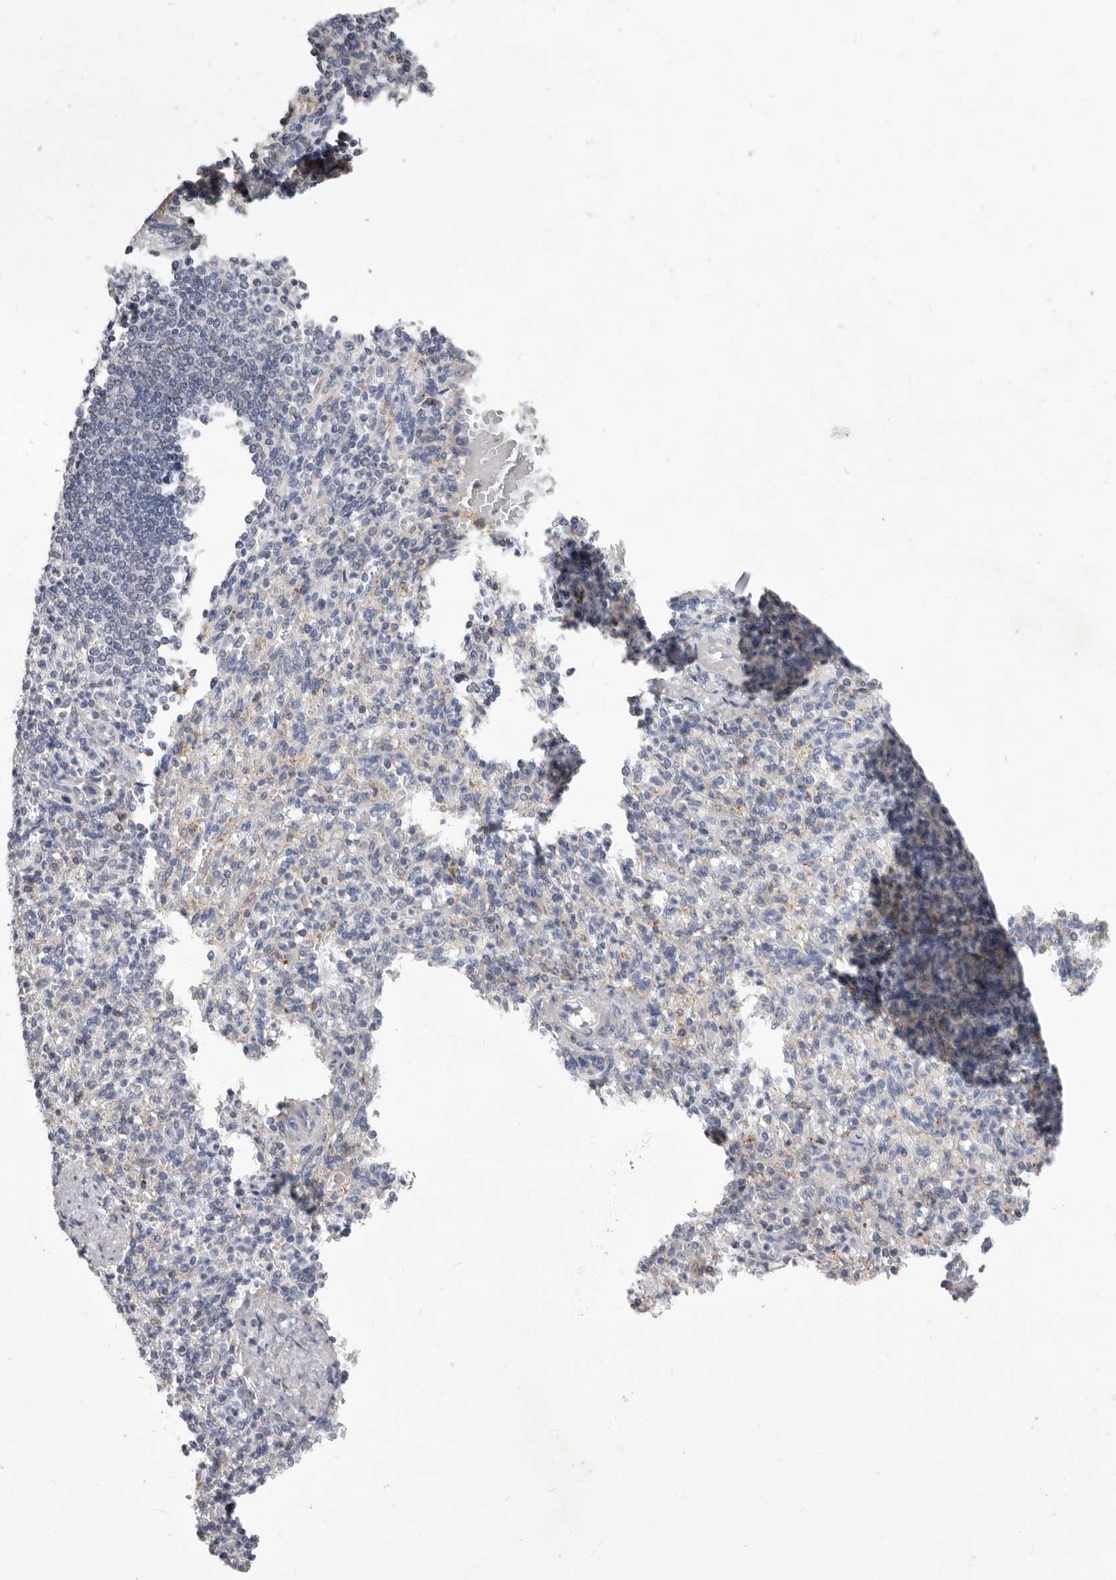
{"staining": {"intensity": "negative", "quantity": "none", "location": "none"}, "tissue": "spleen", "cell_type": "Cells in red pulp", "image_type": "normal", "snomed": [{"axis": "morphology", "description": "Normal tissue, NOS"}, {"axis": "topography", "description": "Spleen"}], "caption": "The photomicrograph demonstrates no staining of cells in red pulp in normal spleen.", "gene": "NUBPL", "patient": {"sex": "female", "age": 74}}